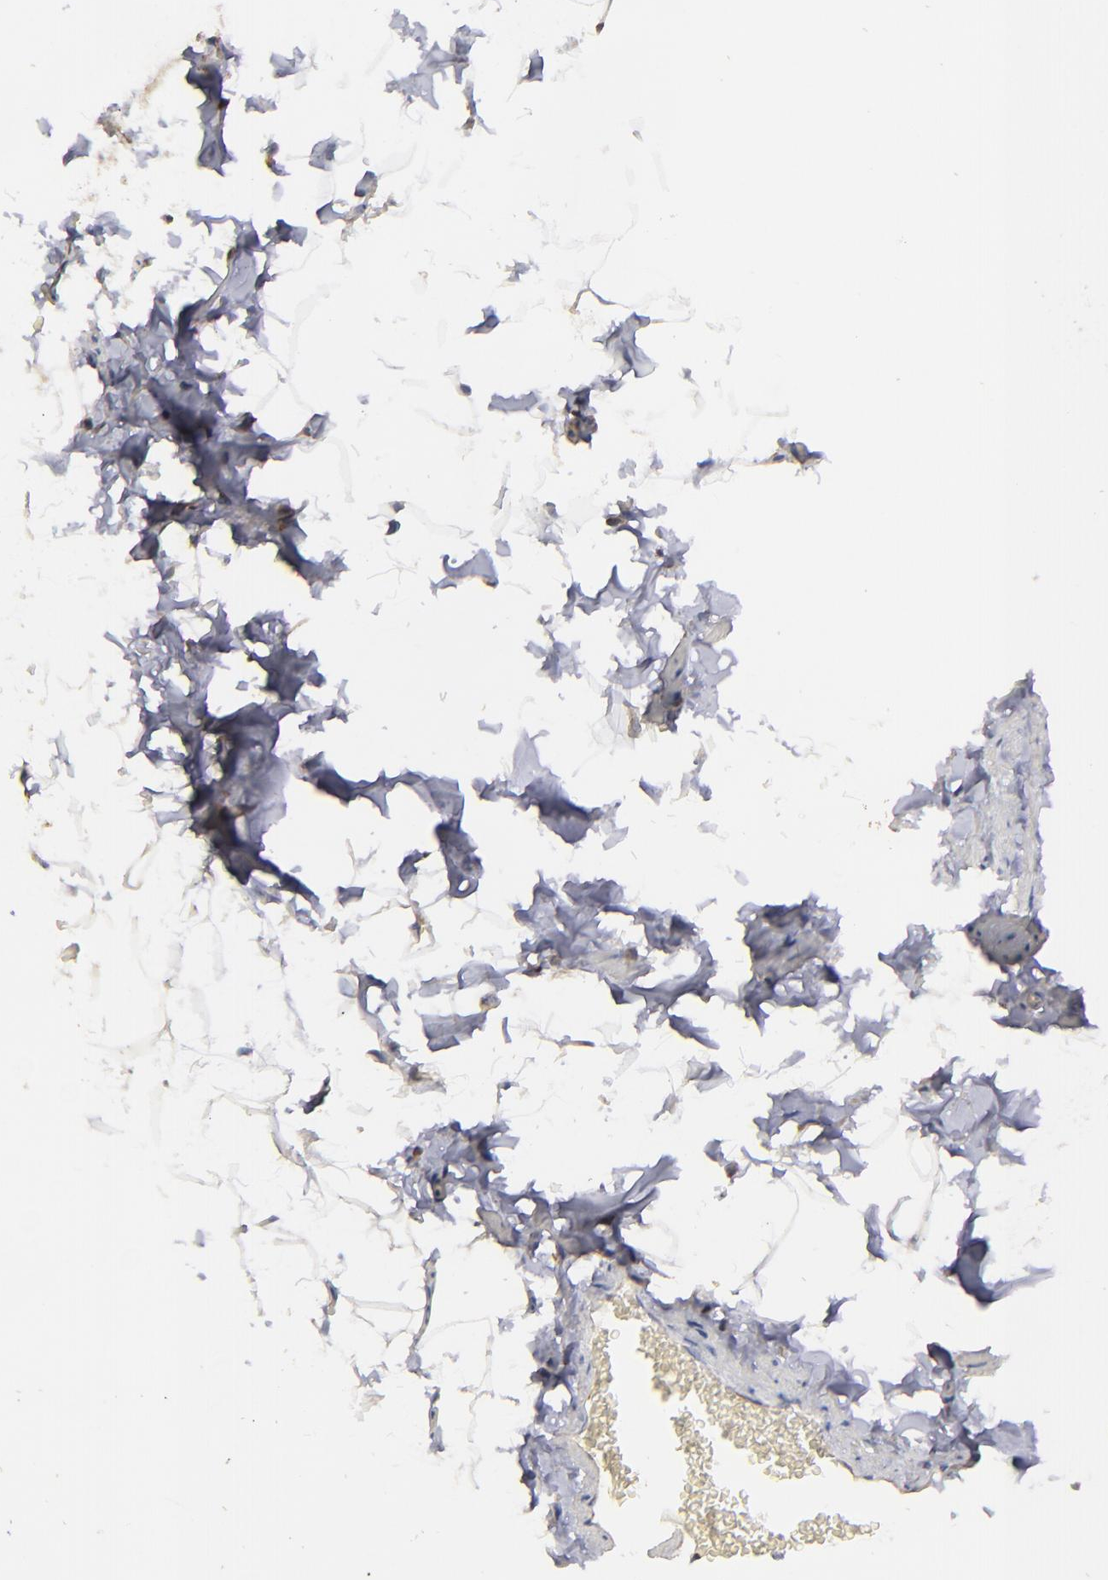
{"staining": {"intensity": "negative", "quantity": "none", "location": "none"}, "tissue": "adipose tissue", "cell_type": "Adipocytes", "image_type": "normal", "snomed": [{"axis": "morphology", "description": "Normal tissue, NOS"}, {"axis": "topography", "description": "Vascular tissue"}], "caption": "The immunohistochemistry micrograph has no significant staining in adipocytes of adipose tissue. The staining is performed using DAB (3,3'-diaminobenzidine) brown chromogen with nuclei counter-stained in using hematoxylin.", "gene": "ICAM1", "patient": {"sex": "male", "age": 41}}